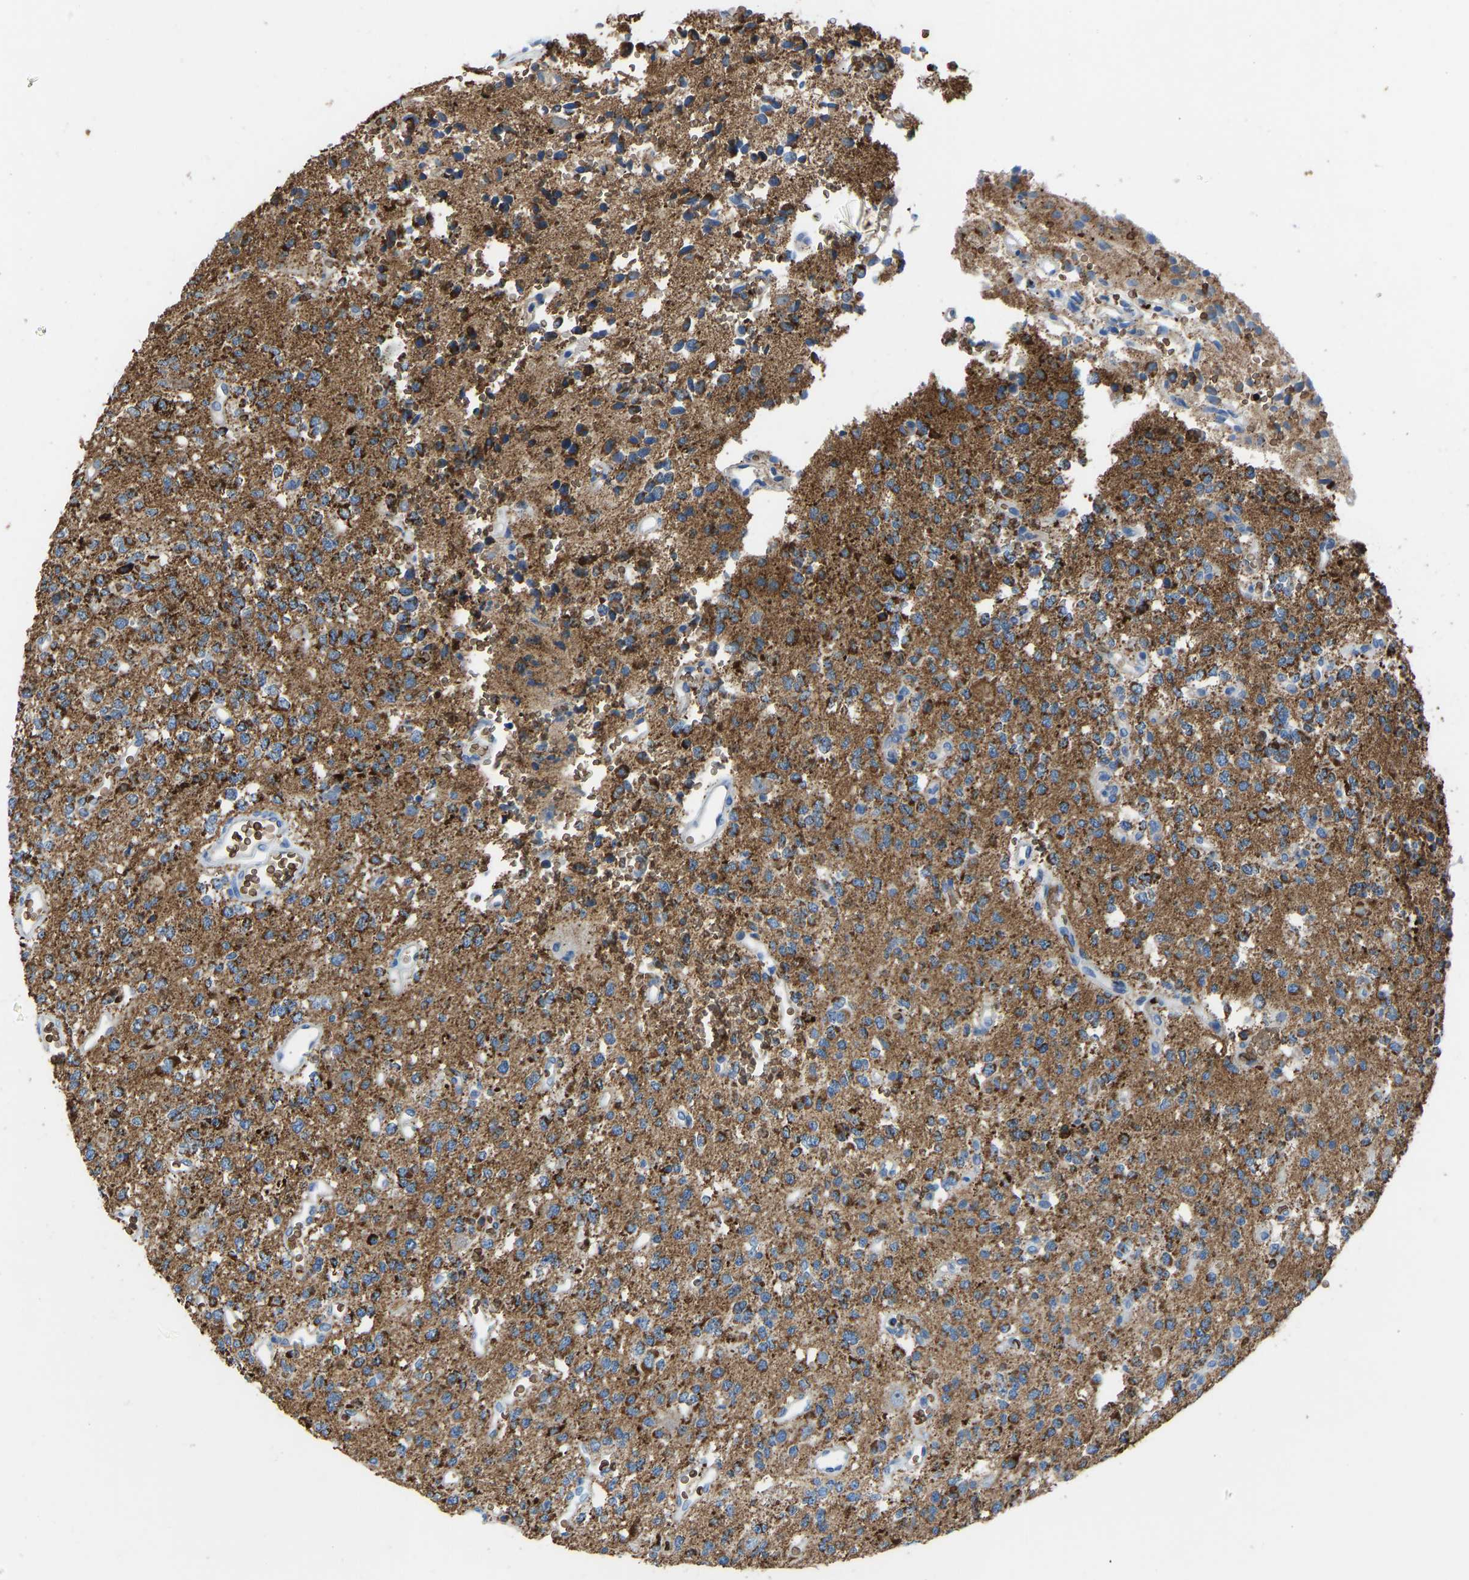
{"staining": {"intensity": "moderate", "quantity": ">75%", "location": "cytoplasmic/membranous"}, "tissue": "glioma", "cell_type": "Tumor cells", "image_type": "cancer", "snomed": [{"axis": "morphology", "description": "Glioma, malignant, Low grade"}, {"axis": "topography", "description": "Brain"}], "caption": "Glioma stained for a protein (brown) exhibits moderate cytoplasmic/membranous positive staining in about >75% of tumor cells.", "gene": "PIGS", "patient": {"sex": "male", "age": 38}}